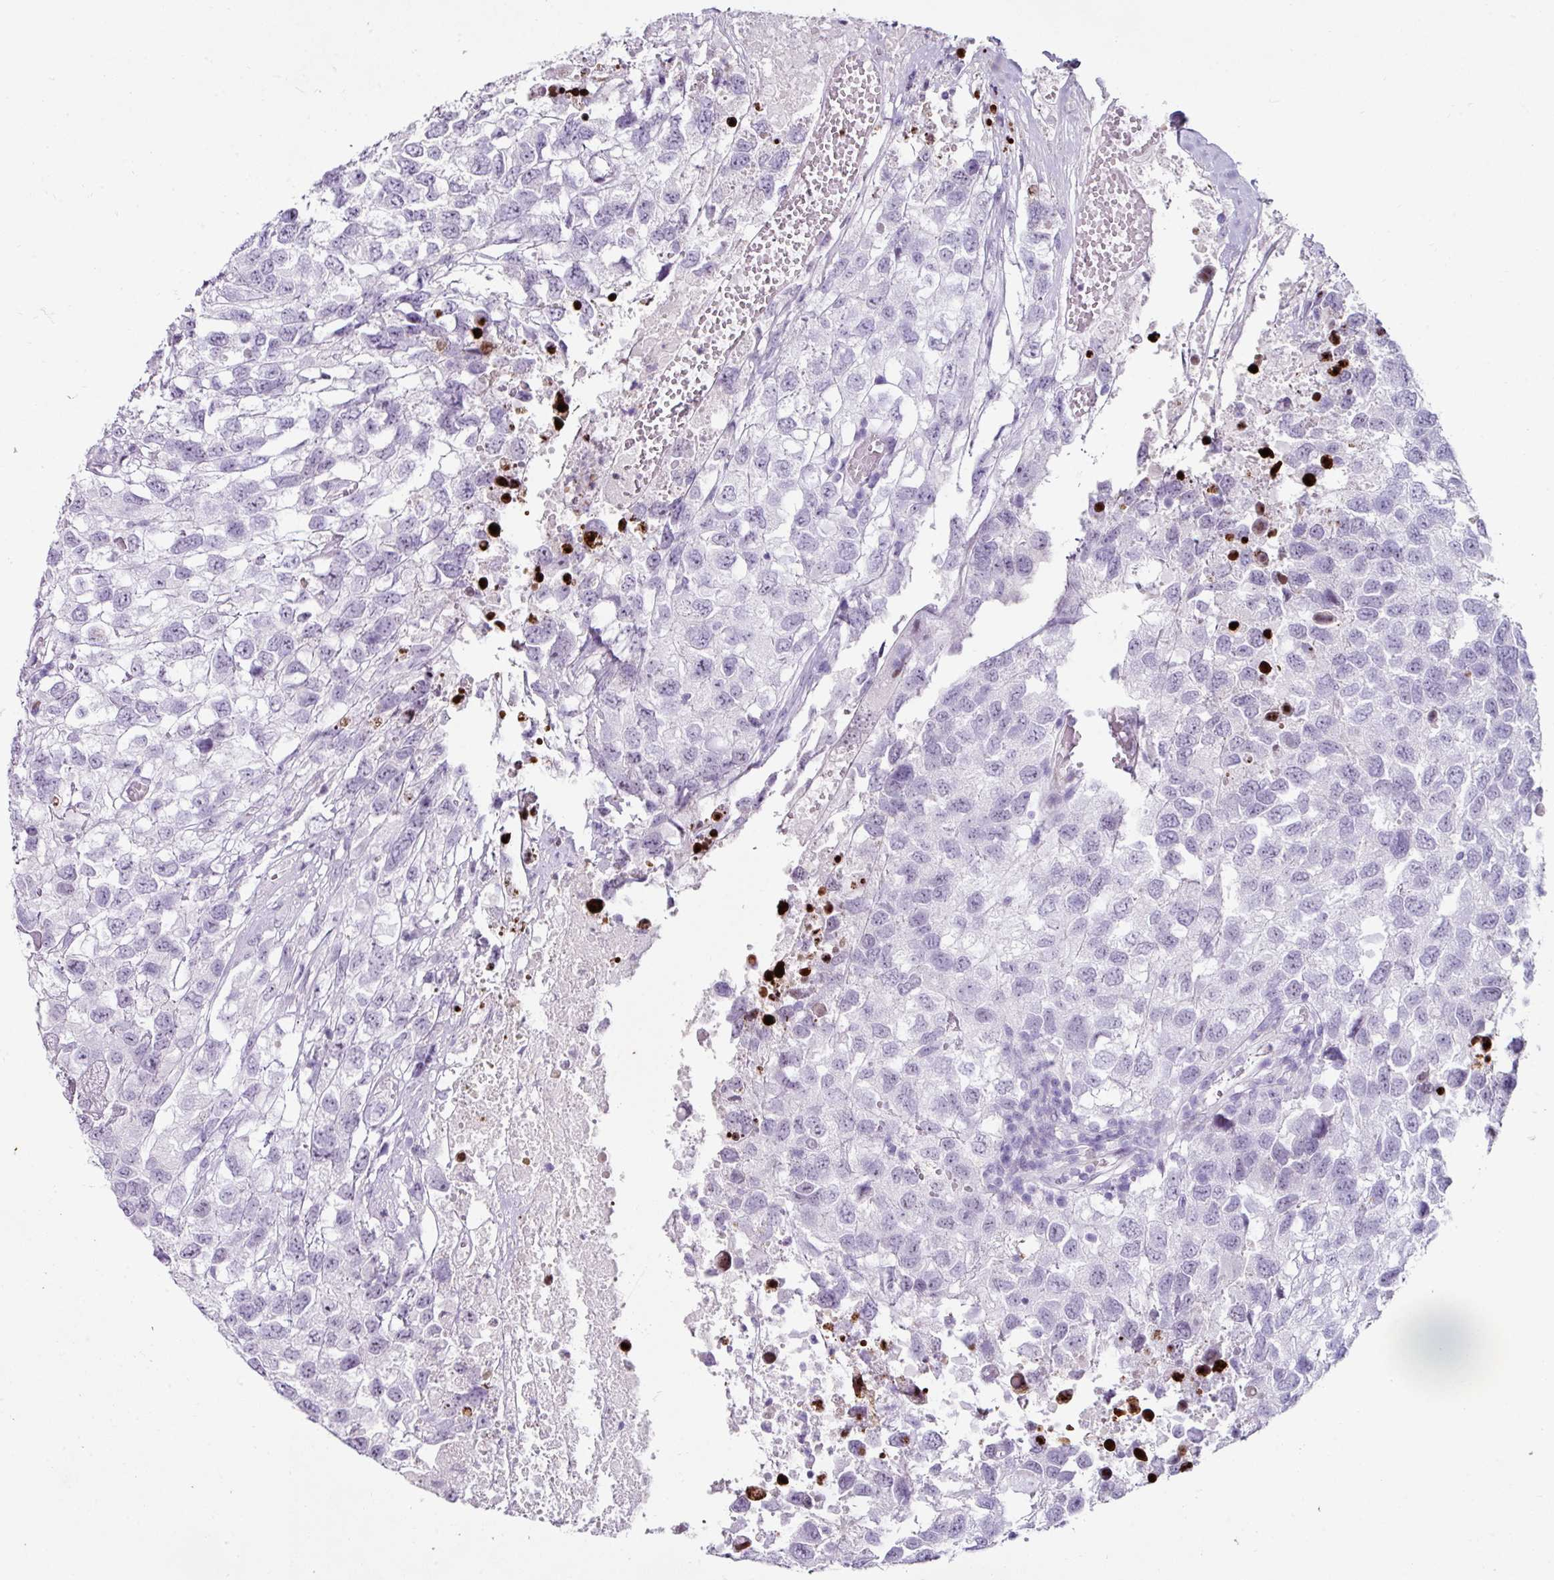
{"staining": {"intensity": "negative", "quantity": "none", "location": "none"}, "tissue": "testis cancer", "cell_type": "Tumor cells", "image_type": "cancer", "snomed": [{"axis": "morphology", "description": "Carcinoma, Embryonal, NOS"}, {"axis": "topography", "description": "Testis"}], "caption": "A high-resolution image shows immunohistochemistry staining of testis cancer (embryonal carcinoma), which displays no significant staining in tumor cells. (Stains: DAB (3,3'-diaminobenzidine) immunohistochemistry with hematoxylin counter stain, Microscopy: brightfield microscopy at high magnification).", "gene": "TRA2A", "patient": {"sex": "male", "age": 83}}